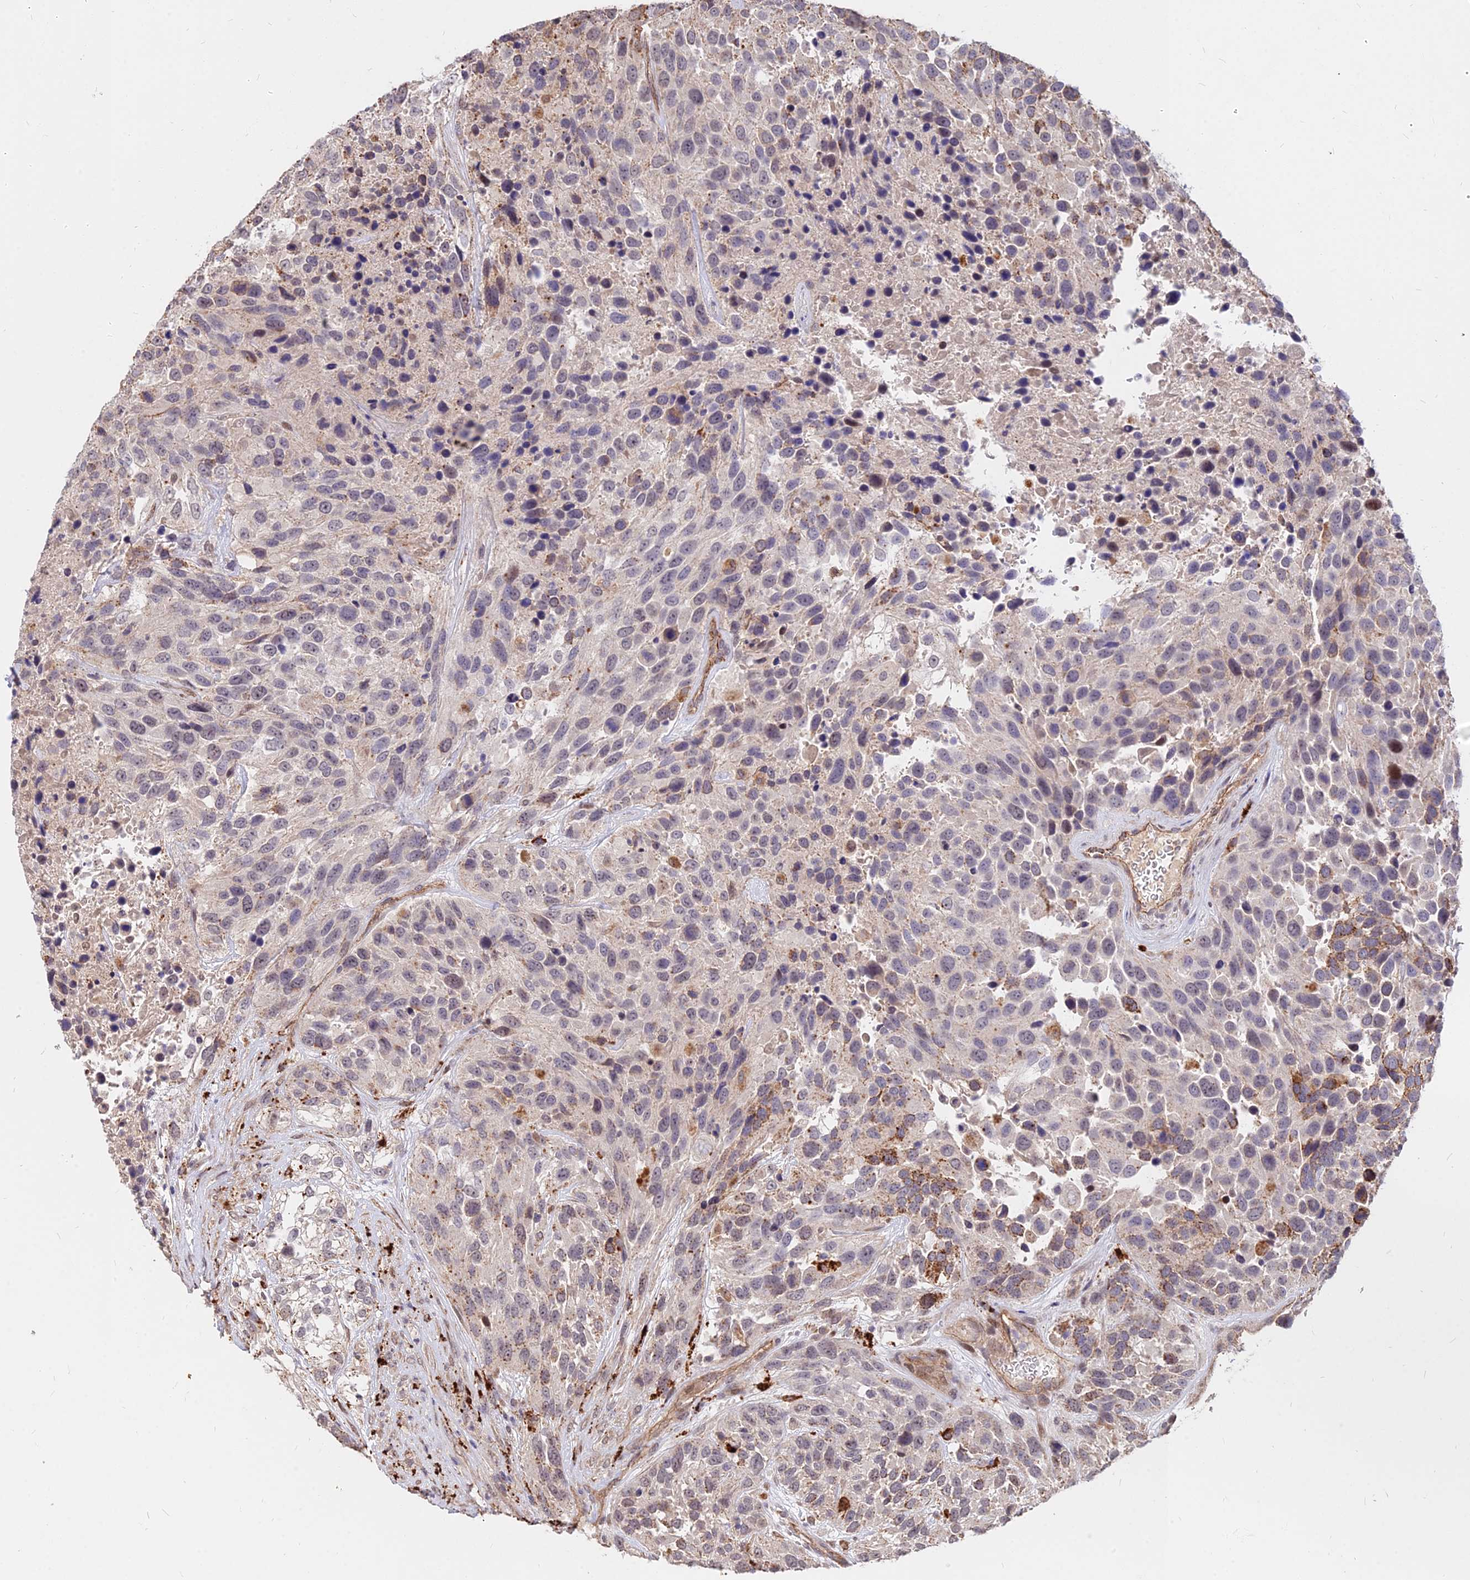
{"staining": {"intensity": "moderate", "quantity": "<25%", "location": "cytoplasmic/membranous"}, "tissue": "urothelial cancer", "cell_type": "Tumor cells", "image_type": "cancer", "snomed": [{"axis": "morphology", "description": "Urothelial carcinoma, High grade"}, {"axis": "topography", "description": "Urinary bladder"}], "caption": "The micrograph demonstrates immunohistochemical staining of urothelial carcinoma (high-grade). There is moderate cytoplasmic/membranous staining is present in about <25% of tumor cells. (Stains: DAB (3,3'-diaminobenzidine) in brown, nuclei in blue, Microscopy: brightfield microscopy at high magnification).", "gene": "C11orf68", "patient": {"sex": "female", "age": 70}}